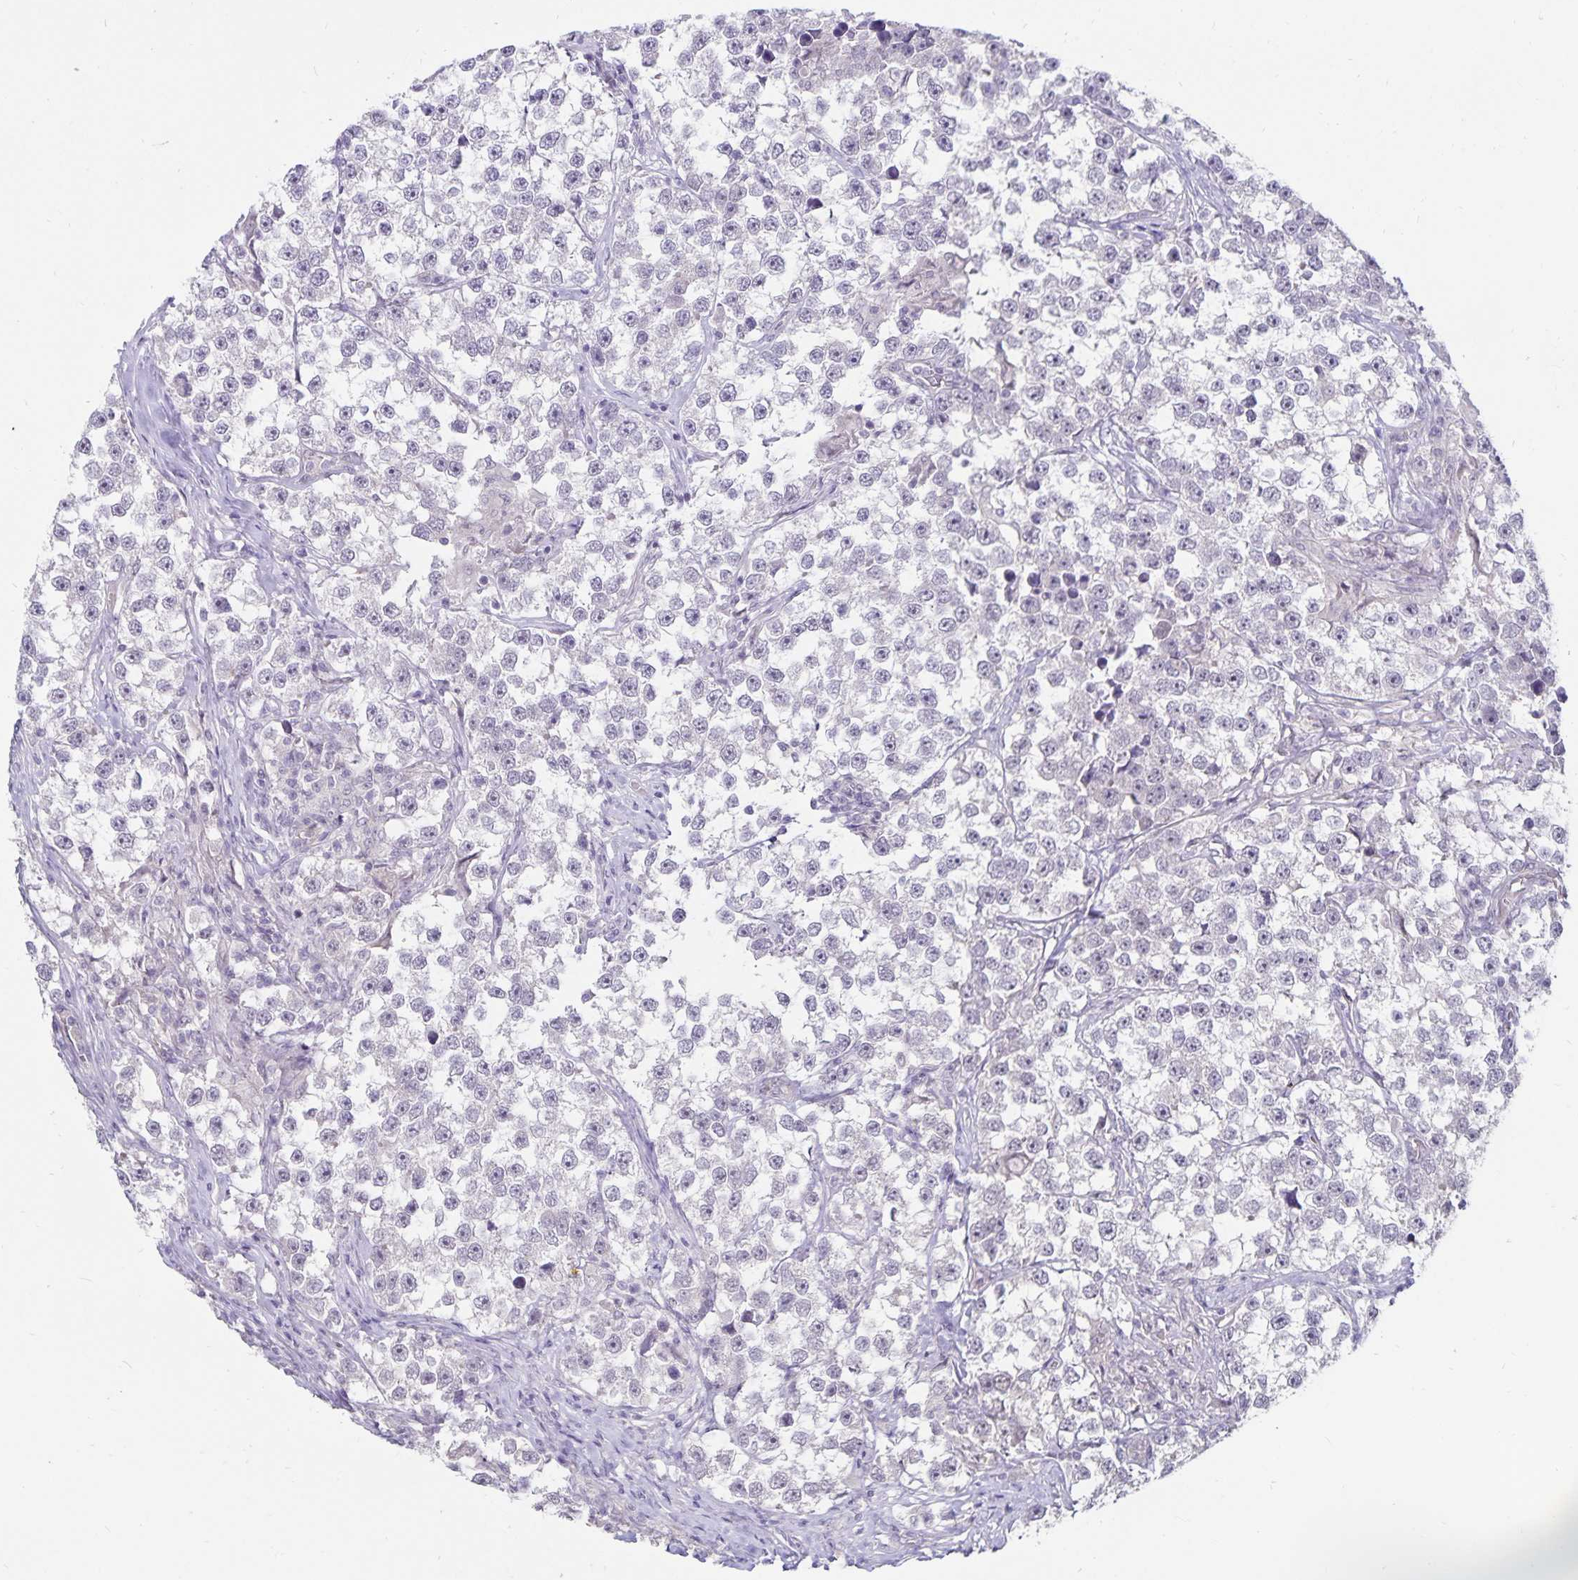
{"staining": {"intensity": "negative", "quantity": "none", "location": "none"}, "tissue": "testis cancer", "cell_type": "Tumor cells", "image_type": "cancer", "snomed": [{"axis": "morphology", "description": "Seminoma, NOS"}, {"axis": "topography", "description": "Testis"}], "caption": "Seminoma (testis) was stained to show a protein in brown. There is no significant expression in tumor cells. The staining was performed using DAB to visualize the protein expression in brown, while the nuclei were stained in blue with hematoxylin (Magnification: 20x).", "gene": "CDKN2B", "patient": {"sex": "male", "age": 46}}